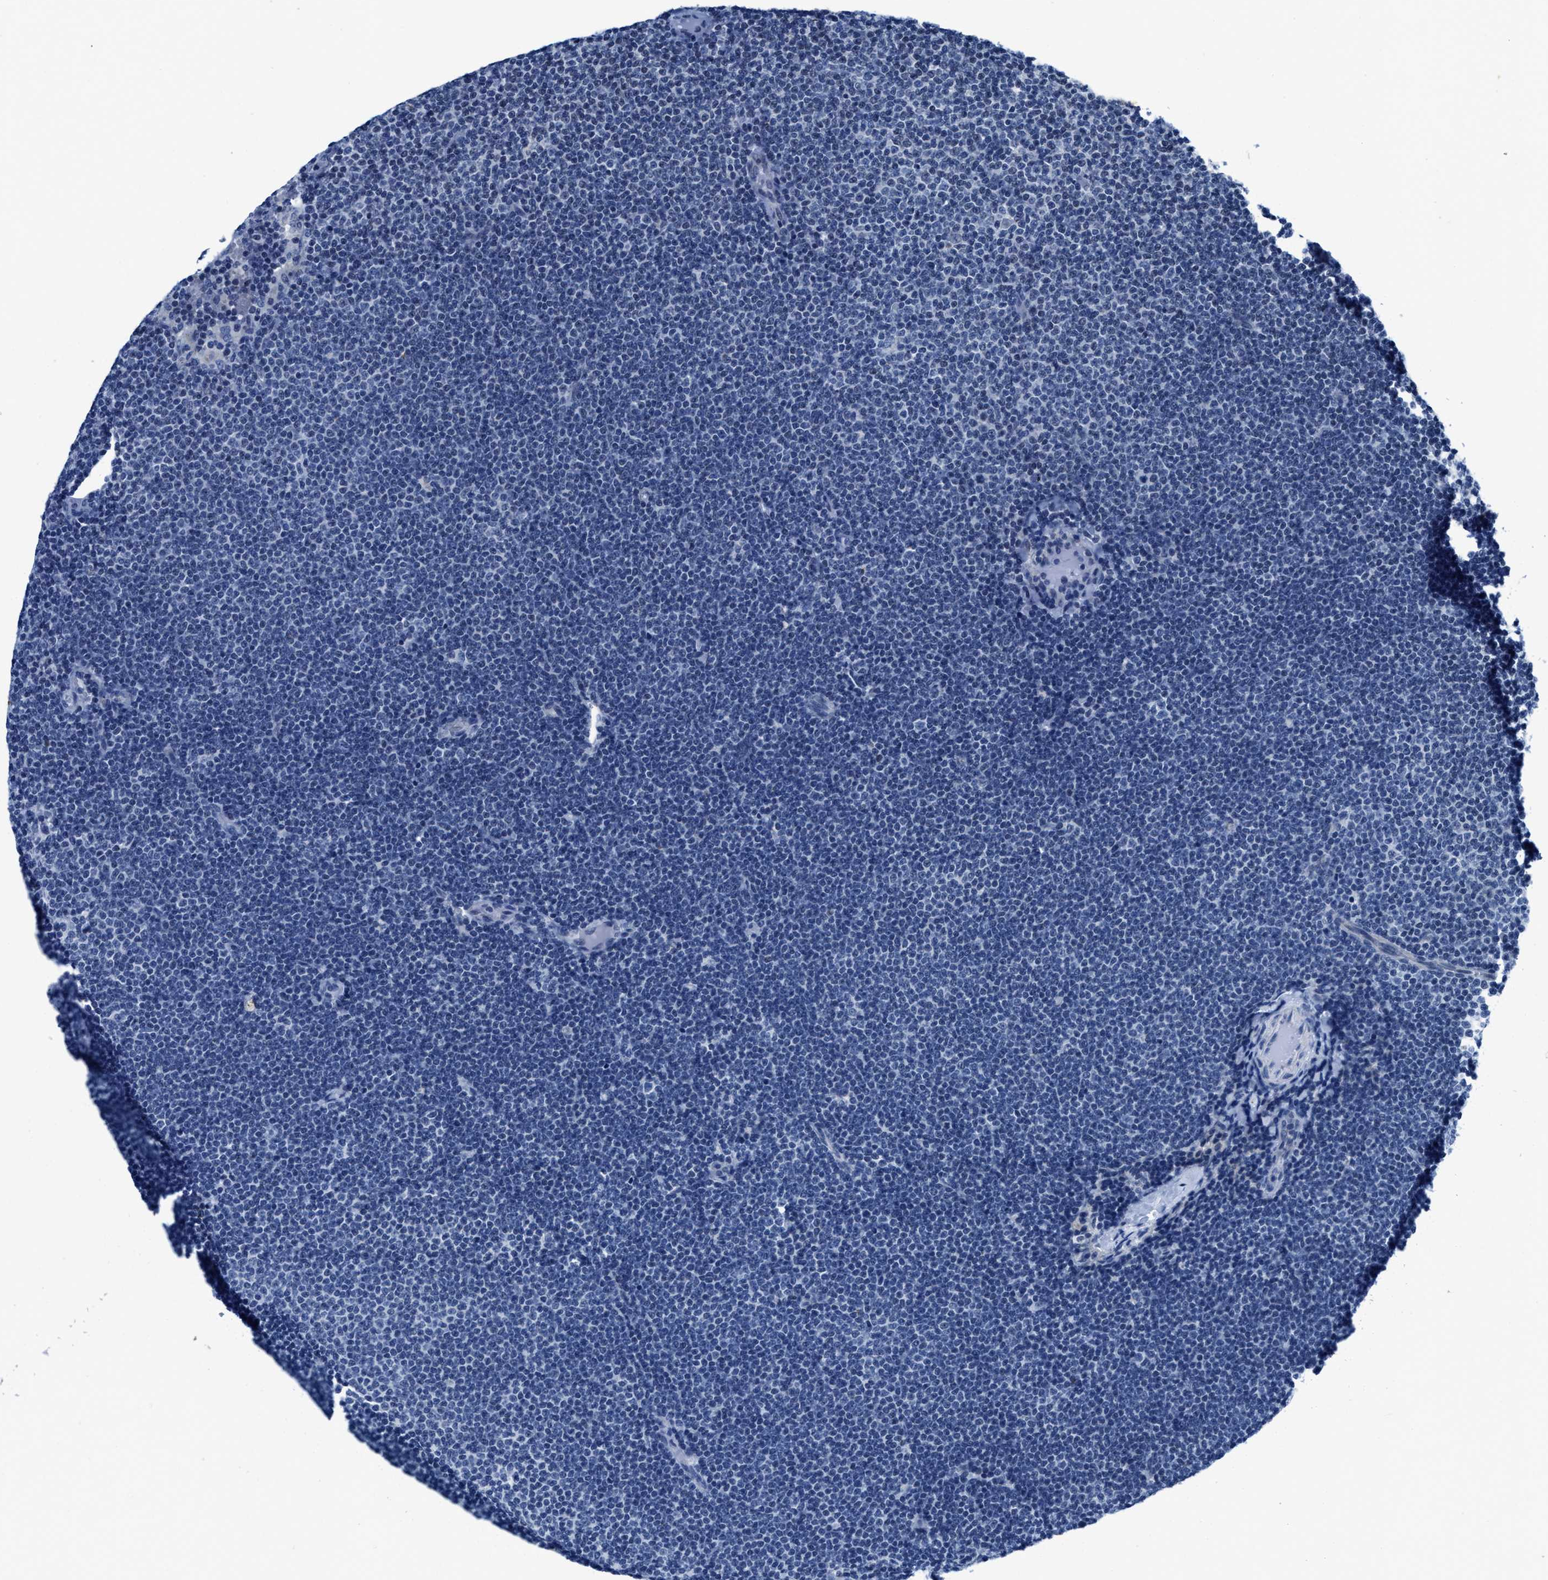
{"staining": {"intensity": "negative", "quantity": "none", "location": "none"}, "tissue": "lymphoma", "cell_type": "Tumor cells", "image_type": "cancer", "snomed": [{"axis": "morphology", "description": "Malignant lymphoma, non-Hodgkin's type, Low grade"}, {"axis": "topography", "description": "Lymph node"}], "caption": "High power microscopy histopathology image of an IHC histopathology image of low-grade malignant lymphoma, non-Hodgkin's type, revealing no significant expression in tumor cells. Nuclei are stained in blue.", "gene": "ASZ1", "patient": {"sex": "female", "age": 53}}